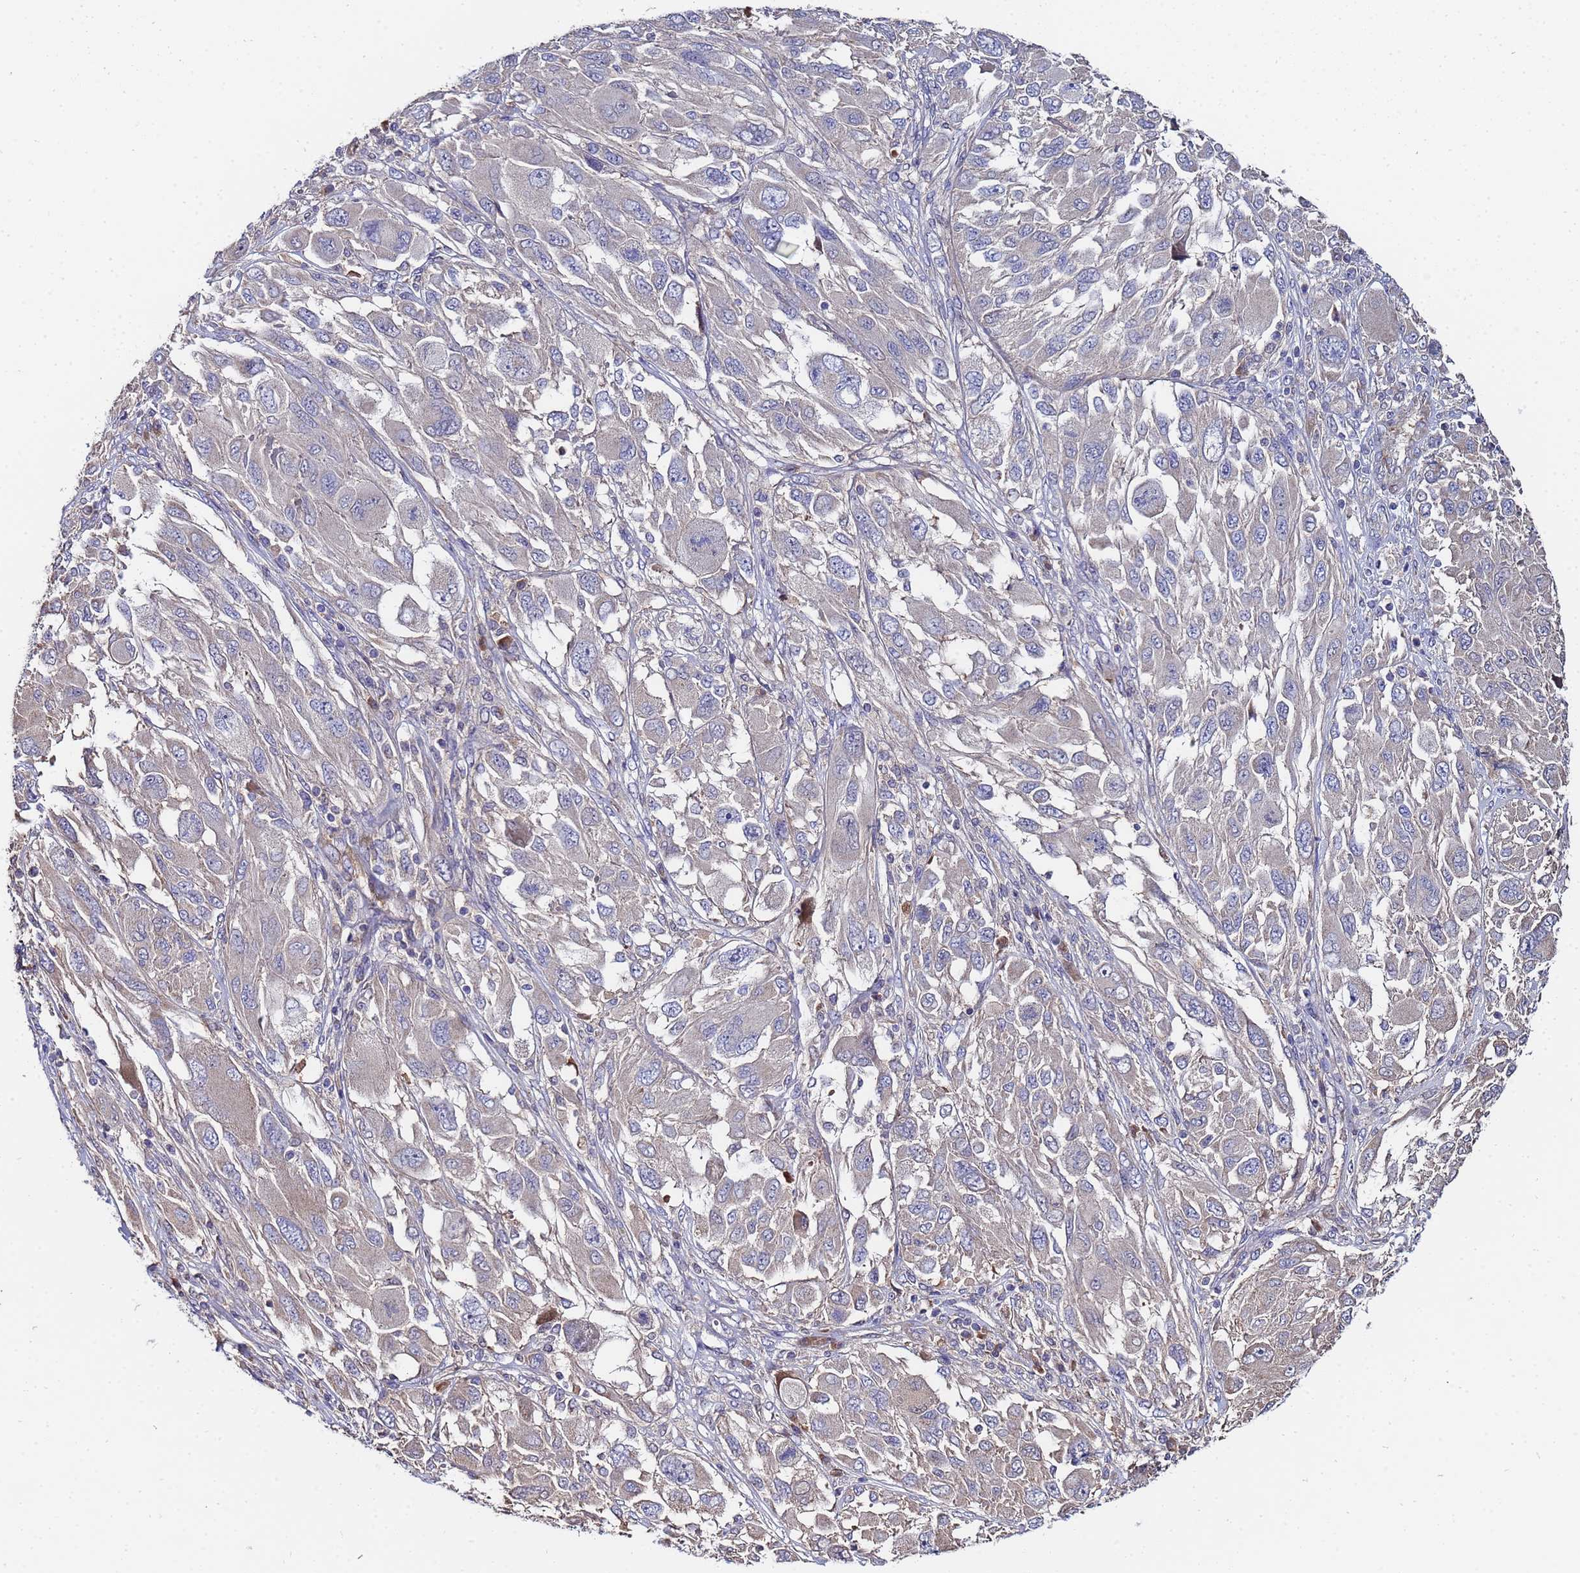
{"staining": {"intensity": "negative", "quantity": "none", "location": "none"}, "tissue": "melanoma", "cell_type": "Tumor cells", "image_type": "cancer", "snomed": [{"axis": "morphology", "description": "Malignant melanoma, NOS"}, {"axis": "topography", "description": "Skin"}], "caption": "IHC image of malignant melanoma stained for a protein (brown), which displays no staining in tumor cells.", "gene": "C5orf34", "patient": {"sex": "female", "age": 91}}